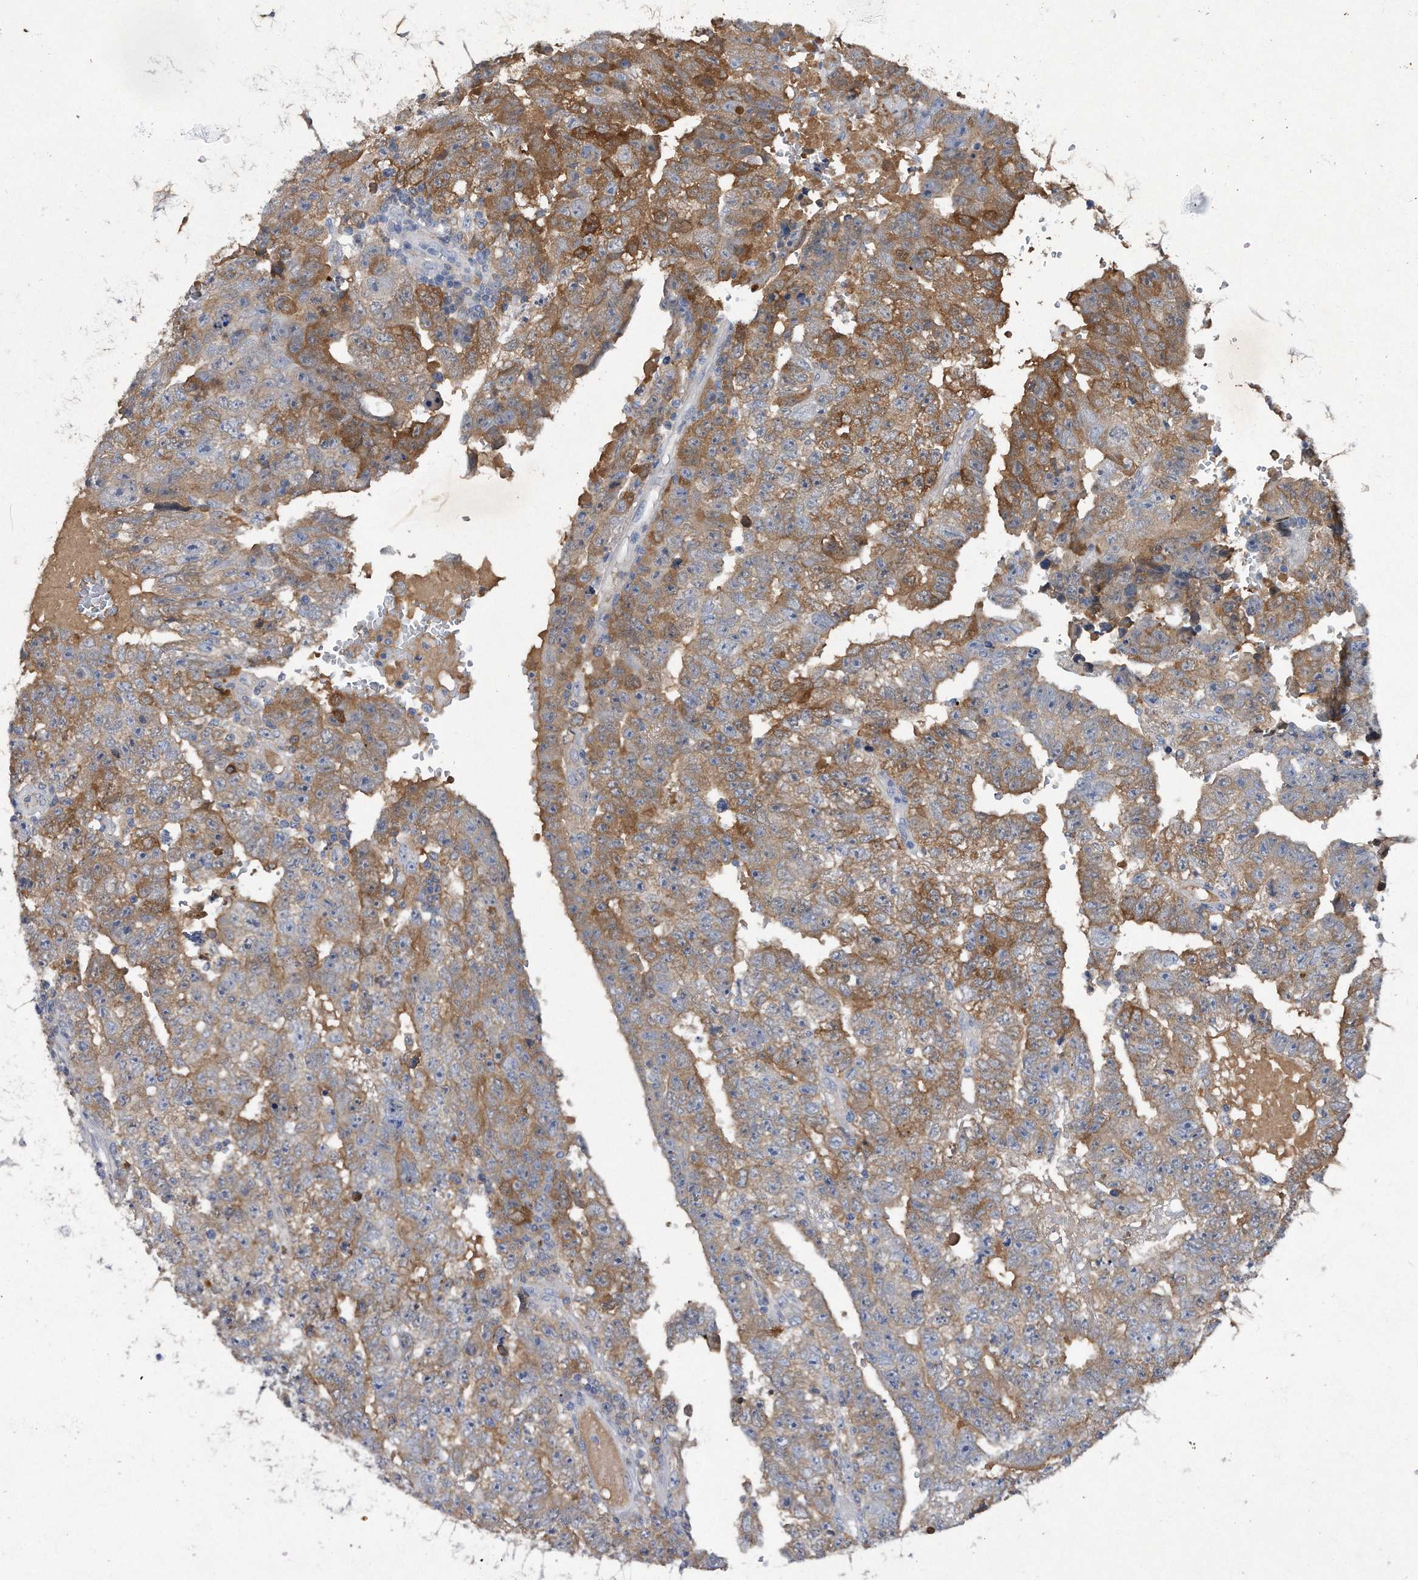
{"staining": {"intensity": "moderate", "quantity": "25%-75%", "location": "cytoplasmic/membranous"}, "tissue": "testis cancer", "cell_type": "Tumor cells", "image_type": "cancer", "snomed": [{"axis": "morphology", "description": "Carcinoma, Embryonal, NOS"}, {"axis": "topography", "description": "Testis"}], "caption": "Moderate cytoplasmic/membranous expression is present in approximately 25%-75% of tumor cells in testis cancer (embryonal carcinoma).", "gene": "ASNS", "patient": {"sex": "male", "age": 25}}